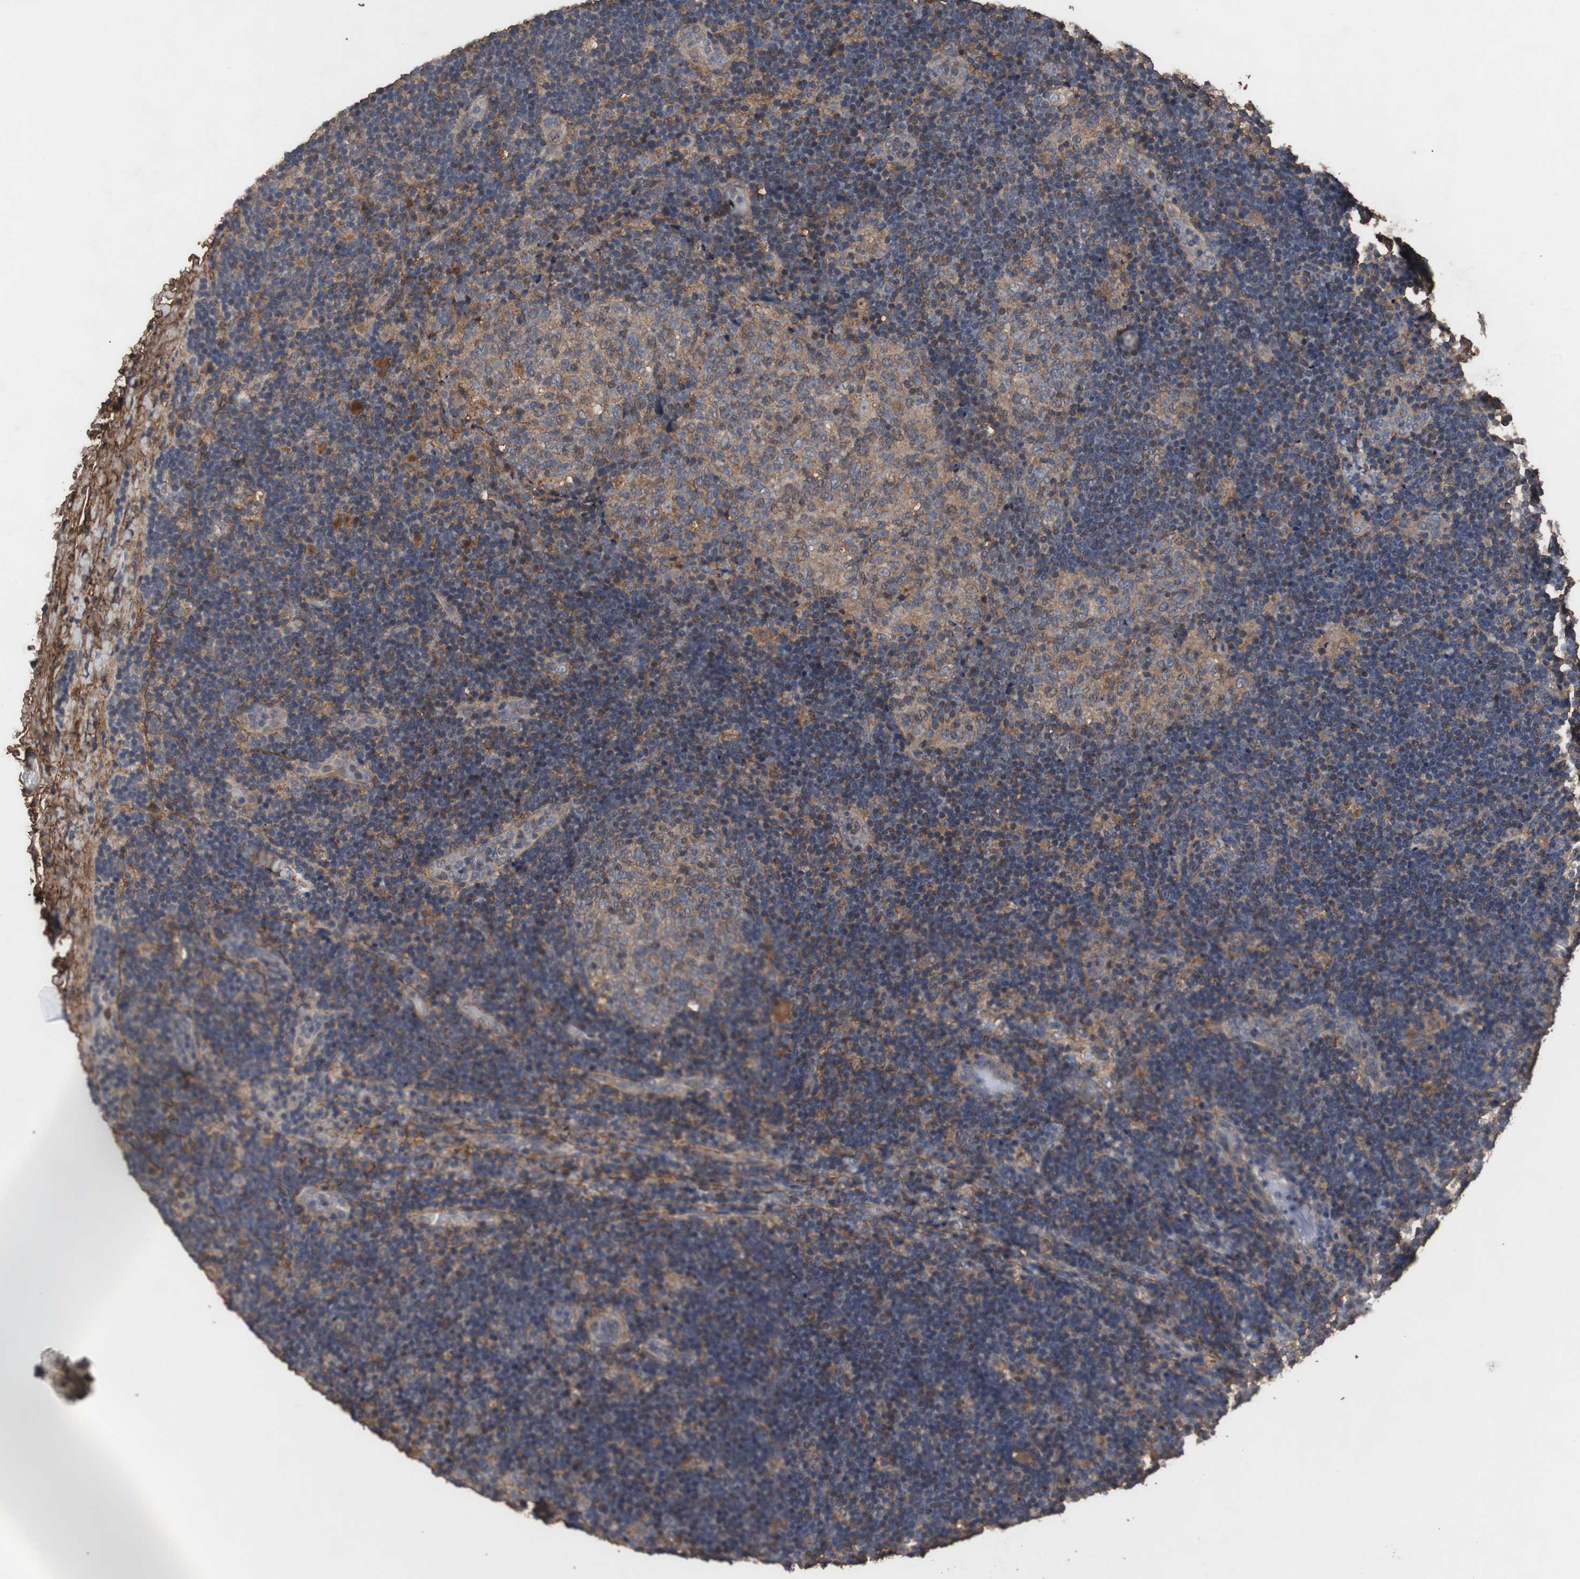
{"staining": {"intensity": "moderate", "quantity": ">75%", "location": "cytoplasmic/membranous"}, "tissue": "lymph node", "cell_type": "Germinal center cells", "image_type": "normal", "snomed": [{"axis": "morphology", "description": "Normal tissue, NOS"}, {"axis": "topography", "description": "Lymph node"}], "caption": "Moderate cytoplasmic/membranous positivity is appreciated in approximately >75% of germinal center cells in benign lymph node.", "gene": "COL6A2", "patient": {"sex": "female", "age": 14}}